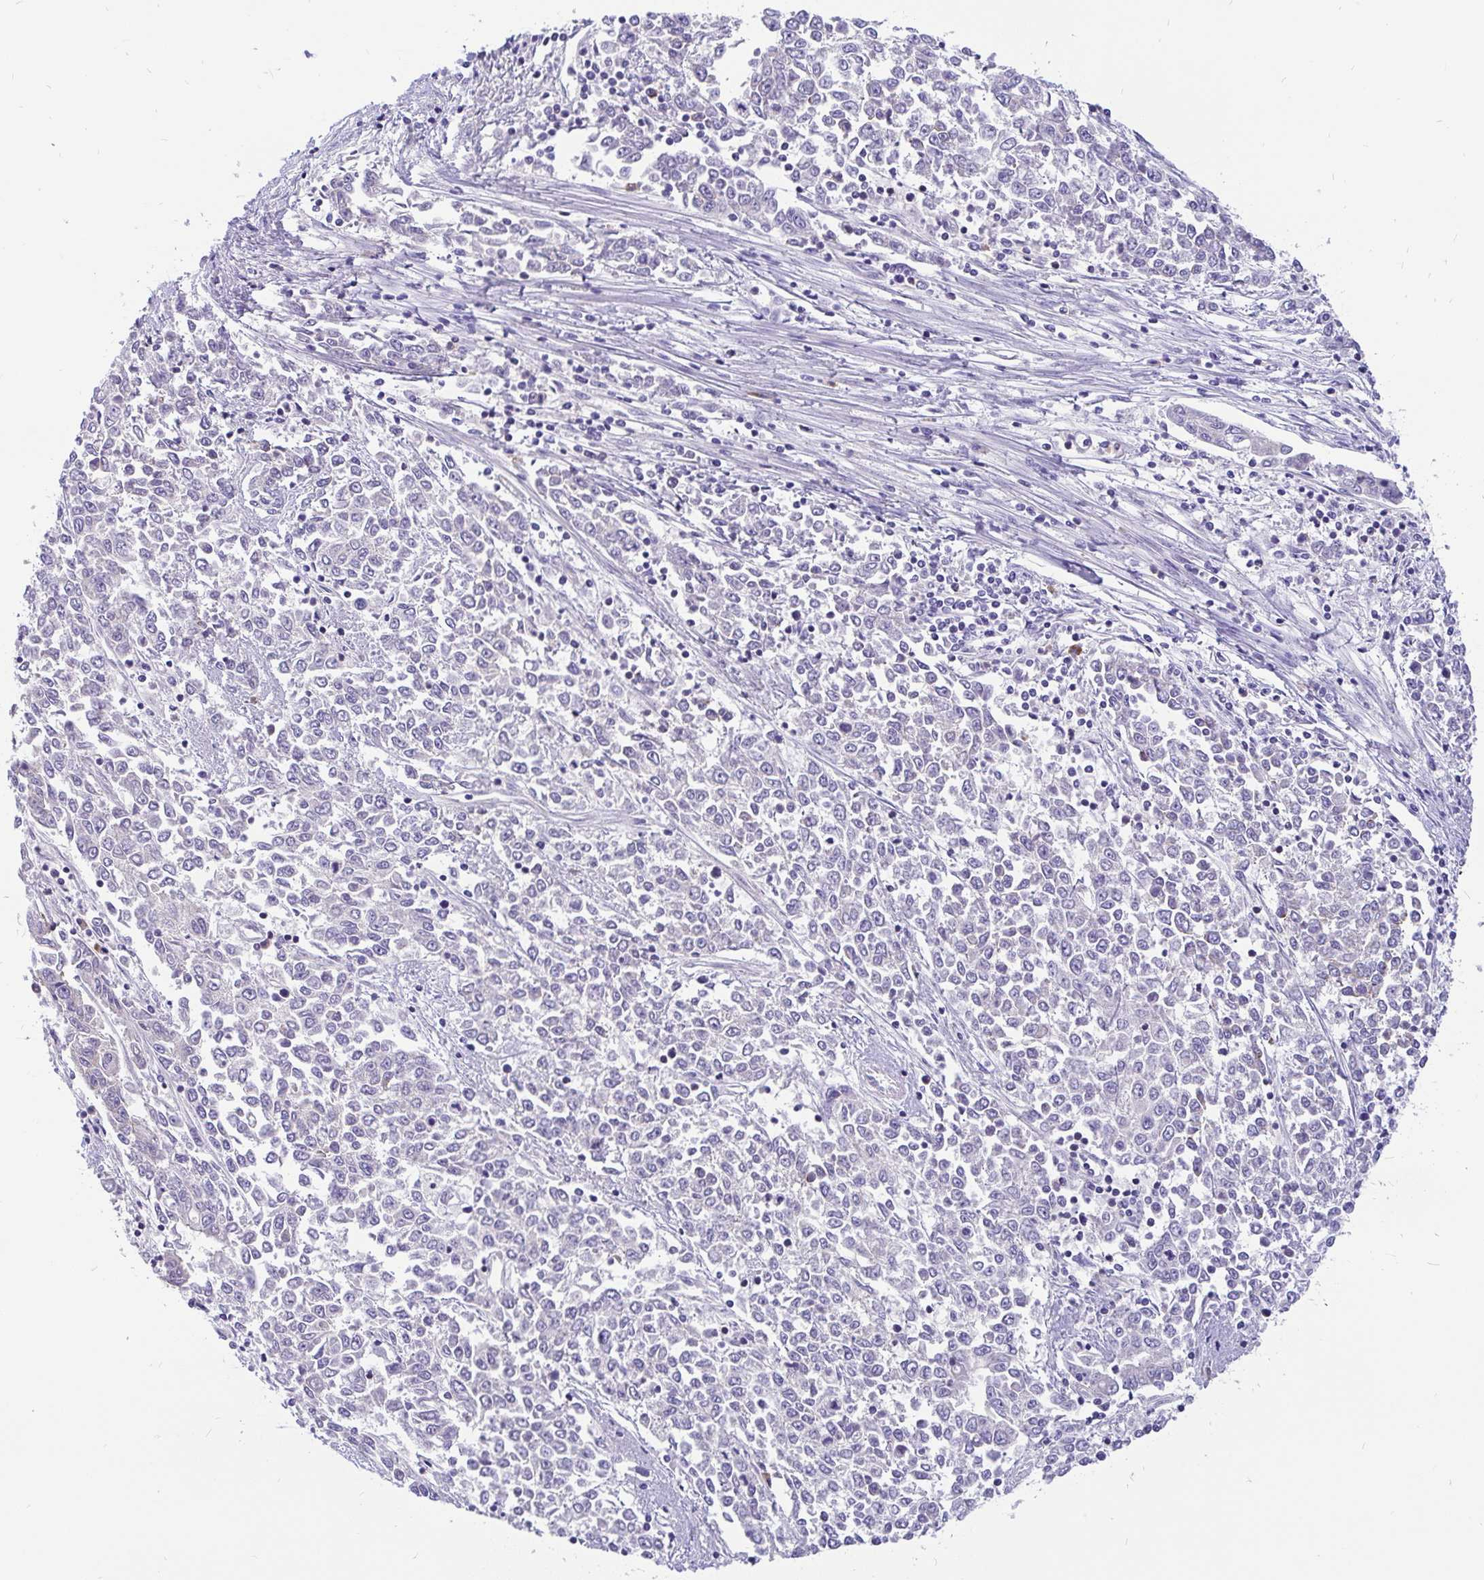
{"staining": {"intensity": "negative", "quantity": "none", "location": "none"}, "tissue": "endometrial cancer", "cell_type": "Tumor cells", "image_type": "cancer", "snomed": [{"axis": "morphology", "description": "Adenocarcinoma, NOS"}, {"axis": "topography", "description": "Endometrium"}], "caption": "There is no significant staining in tumor cells of endometrial cancer (adenocarcinoma).", "gene": "LRRC26", "patient": {"sex": "female", "age": 50}}